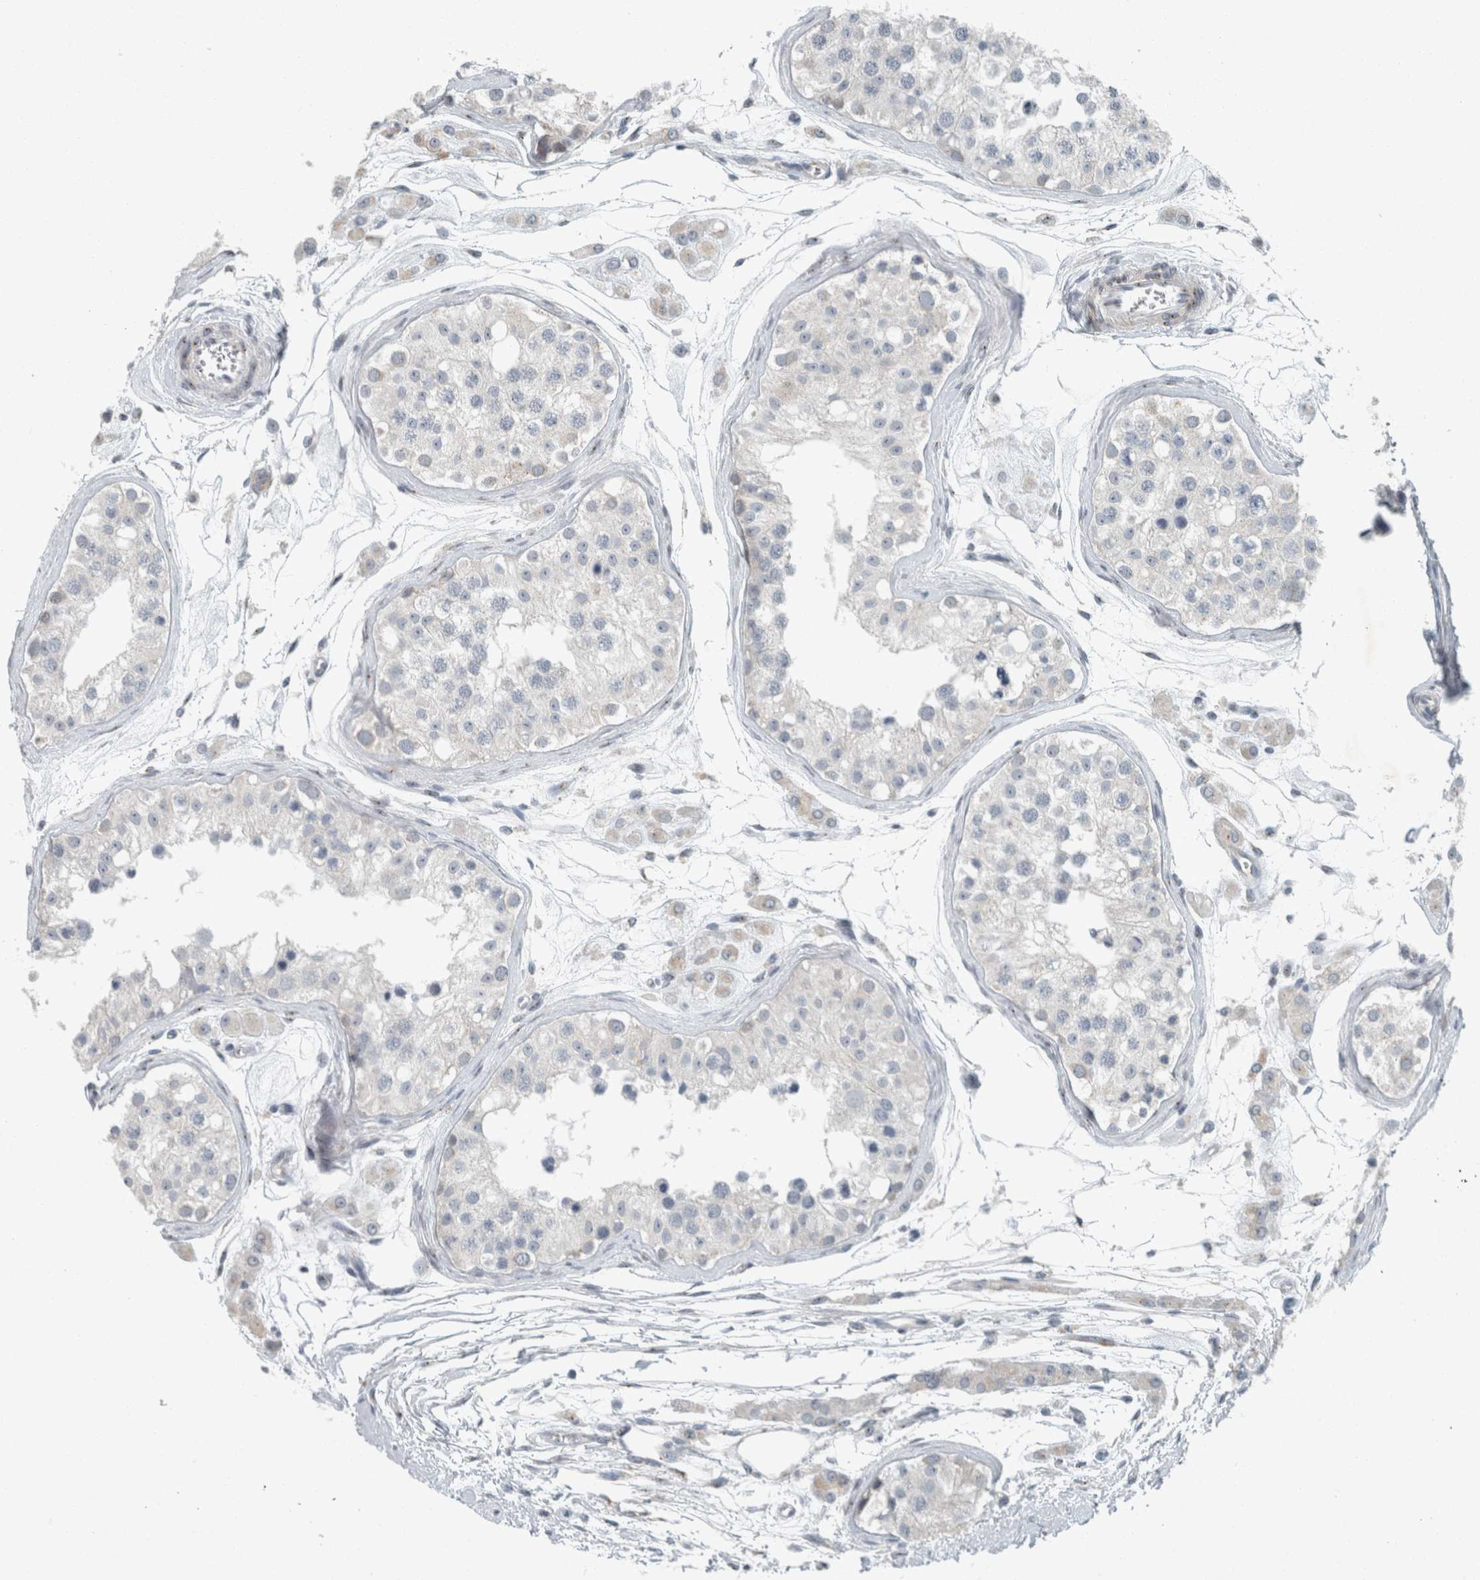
{"staining": {"intensity": "weak", "quantity": "<25%", "location": "cytoplasmic/membranous"}, "tissue": "testis", "cell_type": "Cells in seminiferous ducts", "image_type": "normal", "snomed": [{"axis": "morphology", "description": "Normal tissue, NOS"}, {"axis": "morphology", "description": "Adenocarcinoma, metastatic, NOS"}, {"axis": "topography", "description": "Testis"}], "caption": "Immunohistochemistry of benign testis reveals no positivity in cells in seminiferous ducts. (DAB IHC, high magnification).", "gene": "KIF1C", "patient": {"sex": "male", "age": 26}}